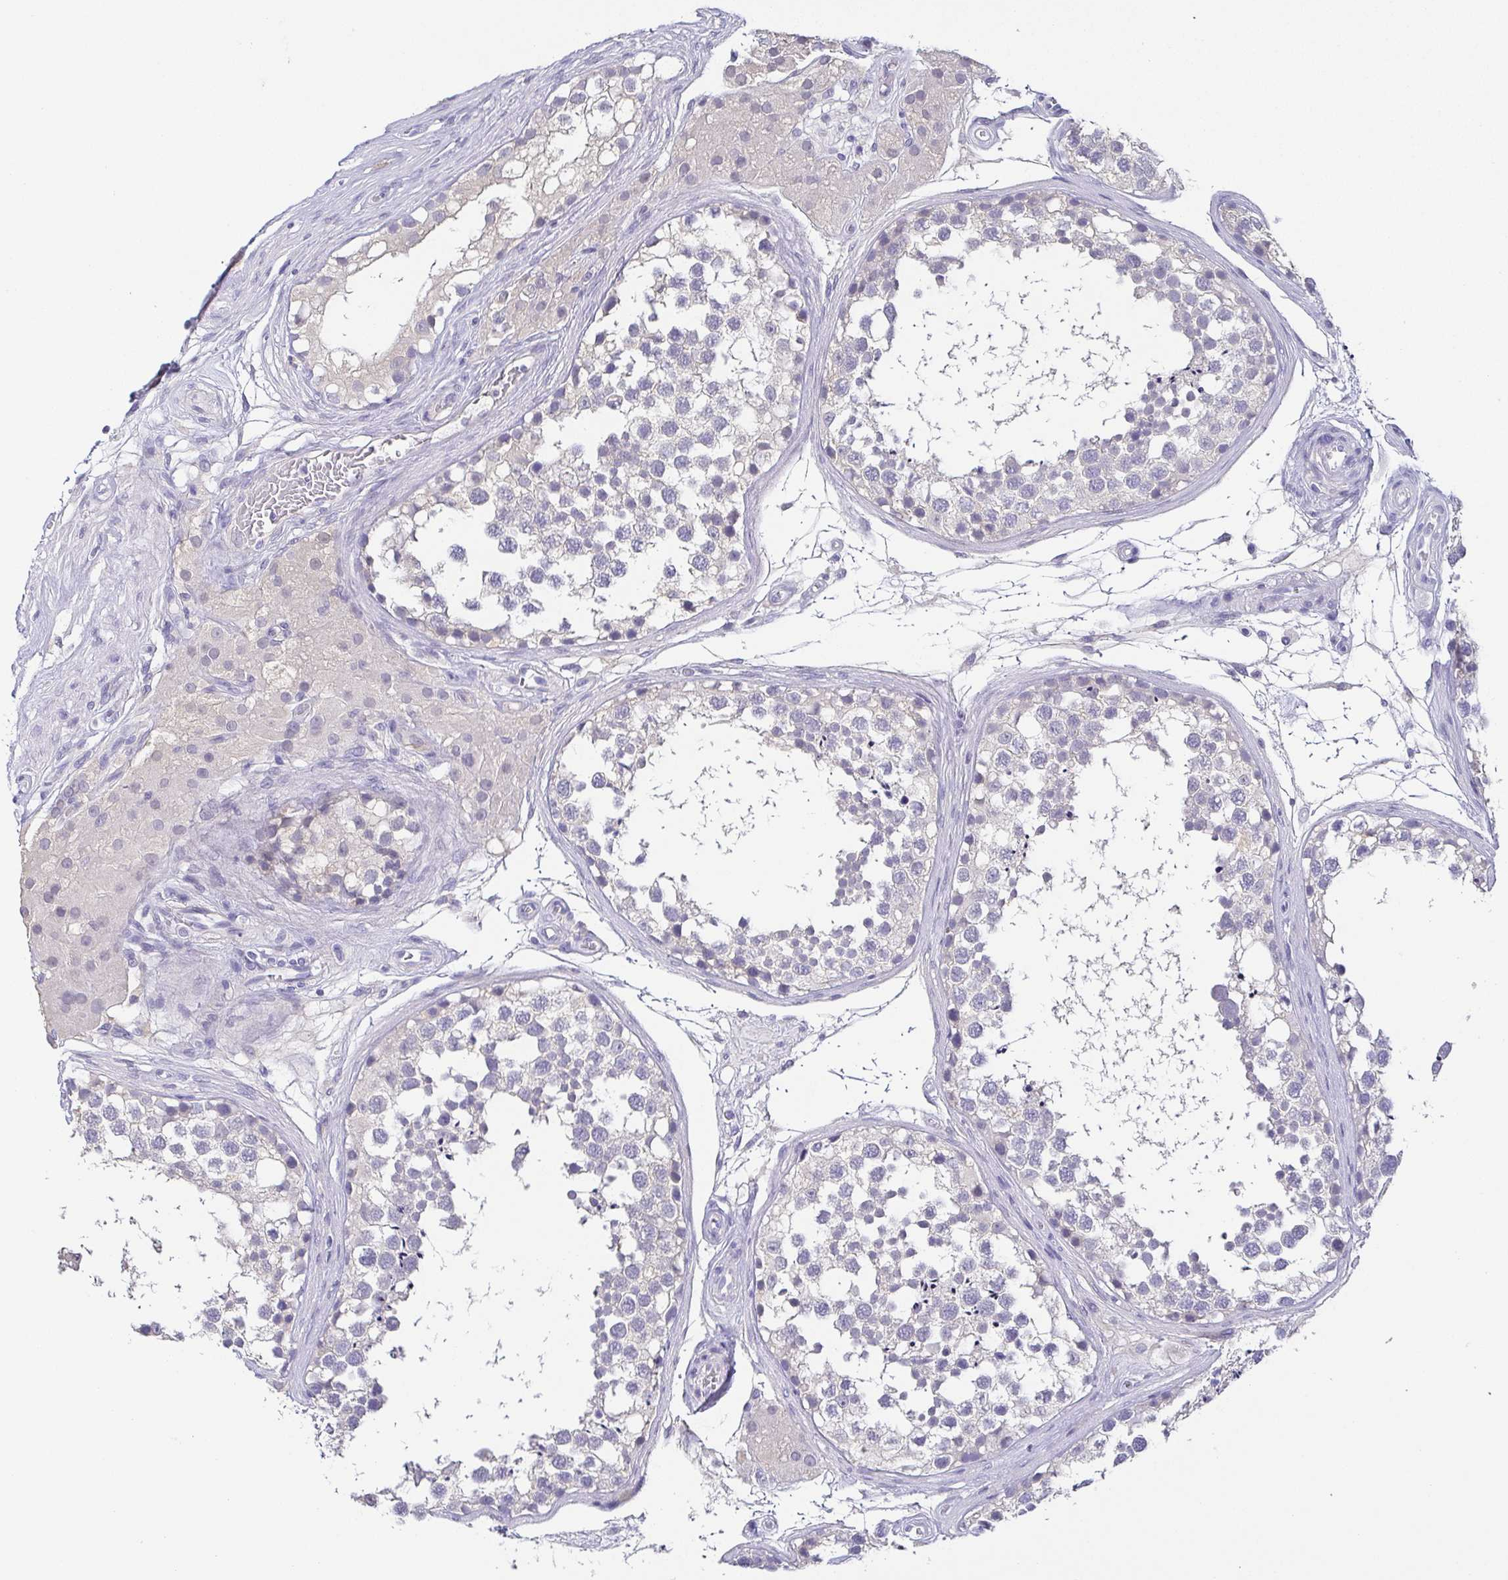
{"staining": {"intensity": "negative", "quantity": "none", "location": "none"}, "tissue": "testis", "cell_type": "Cells in seminiferous ducts", "image_type": "normal", "snomed": [{"axis": "morphology", "description": "Normal tissue, NOS"}, {"axis": "morphology", "description": "Seminoma, NOS"}, {"axis": "topography", "description": "Testis"}], "caption": "This is a image of immunohistochemistry staining of unremarkable testis, which shows no positivity in cells in seminiferous ducts. (Stains: DAB (3,3'-diaminobenzidine) IHC with hematoxylin counter stain, Microscopy: brightfield microscopy at high magnification).", "gene": "RNASE7", "patient": {"sex": "male", "age": 65}}